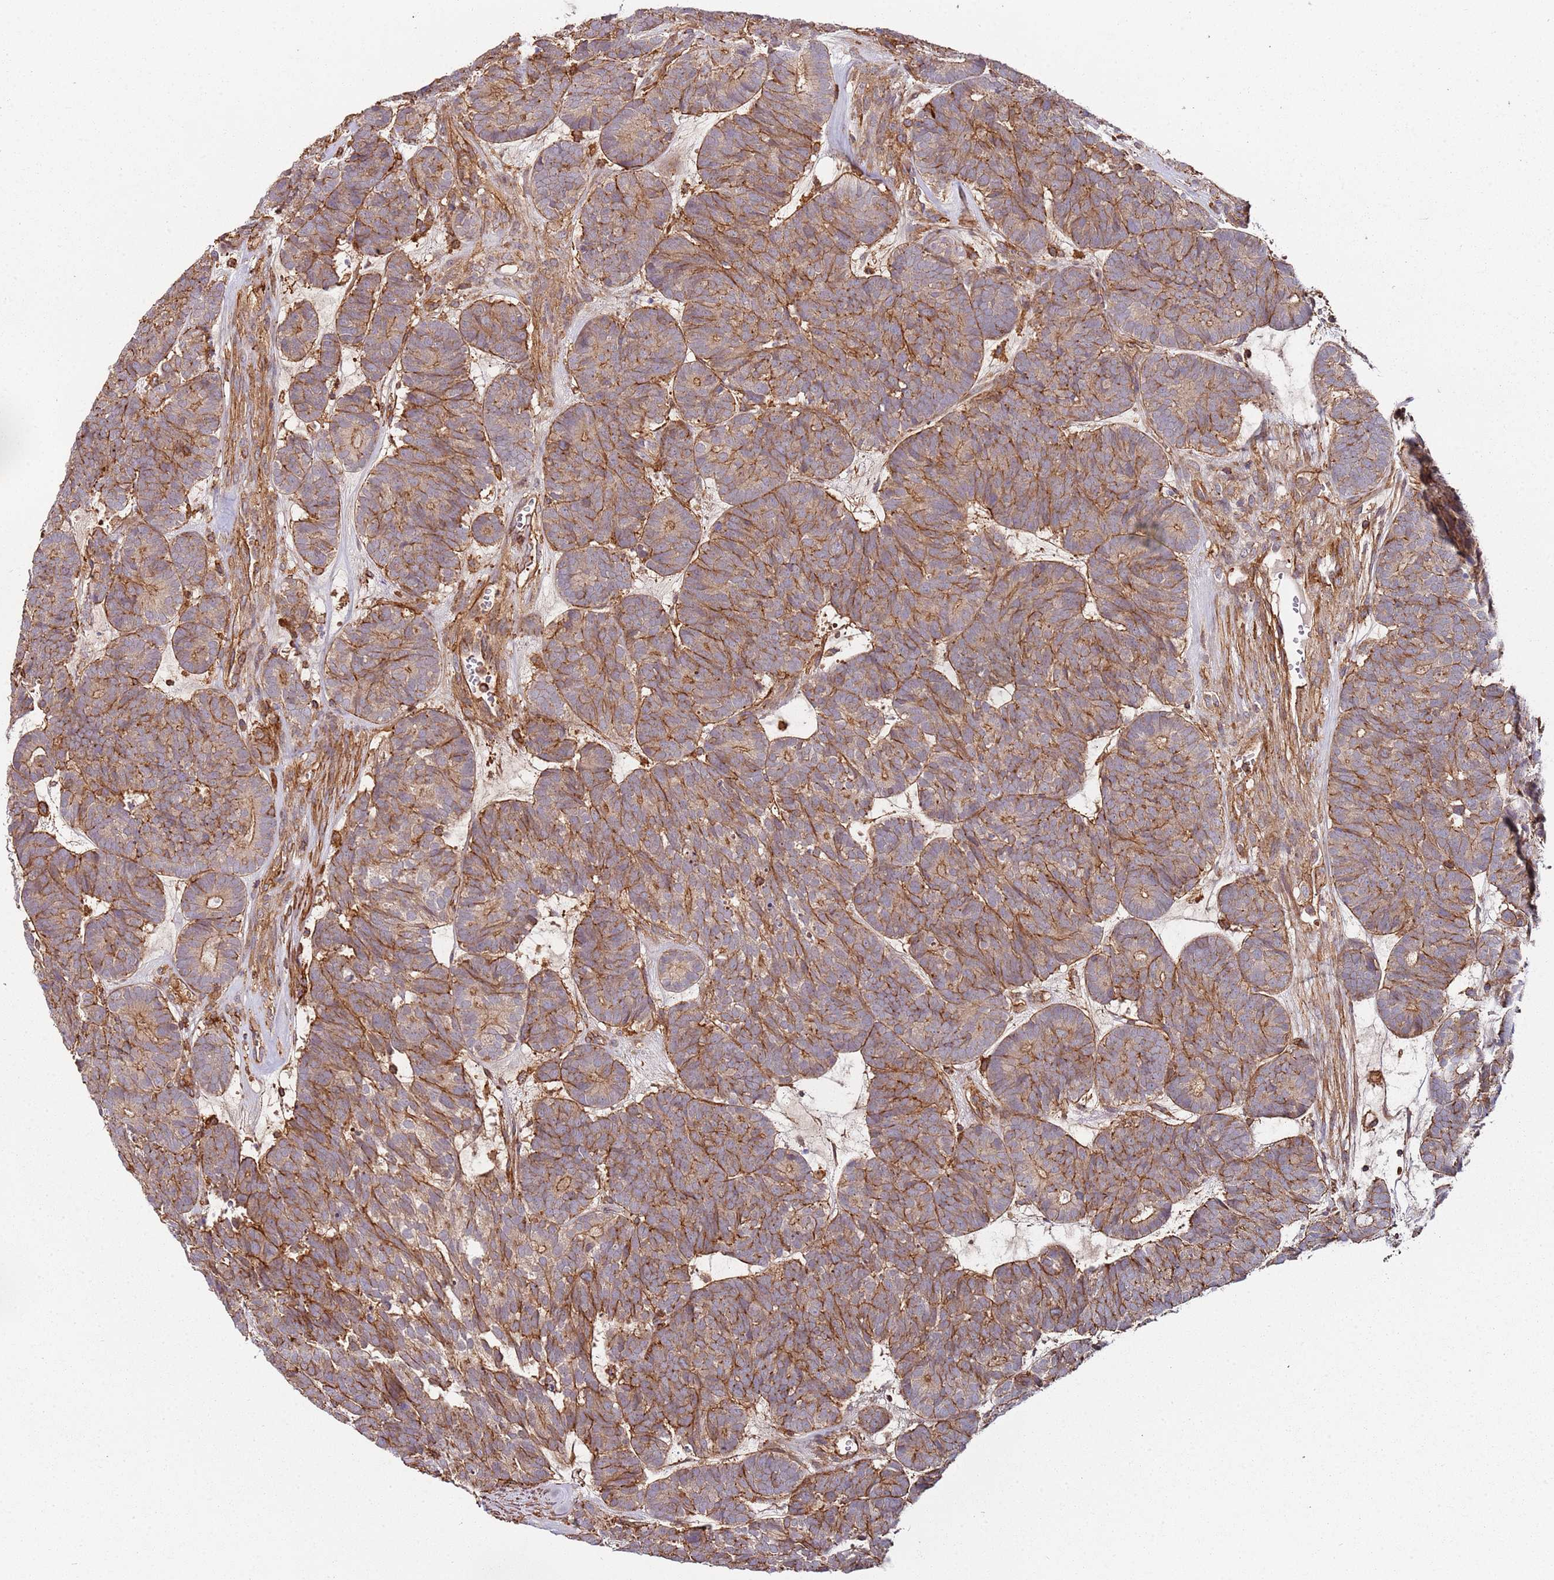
{"staining": {"intensity": "moderate", "quantity": "25%-75%", "location": "cytoplasmic/membranous"}, "tissue": "head and neck cancer", "cell_type": "Tumor cells", "image_type": "cancer", "snomed": [{"axis": "morphology", "description": "Adenocarcinoma, NOS"}, {"axis": "topography", "description": "Head-Neck"}], "caption": "Head and neck cancer (adenocarcinoma) stained for a protein (brown) demonstrates moderate cytoplasmic/membranous positive expression in approximately 25%-75% of tumor cells.", "gene": "CYP2U1", "patient": {"sex": "female", "age": 81}}